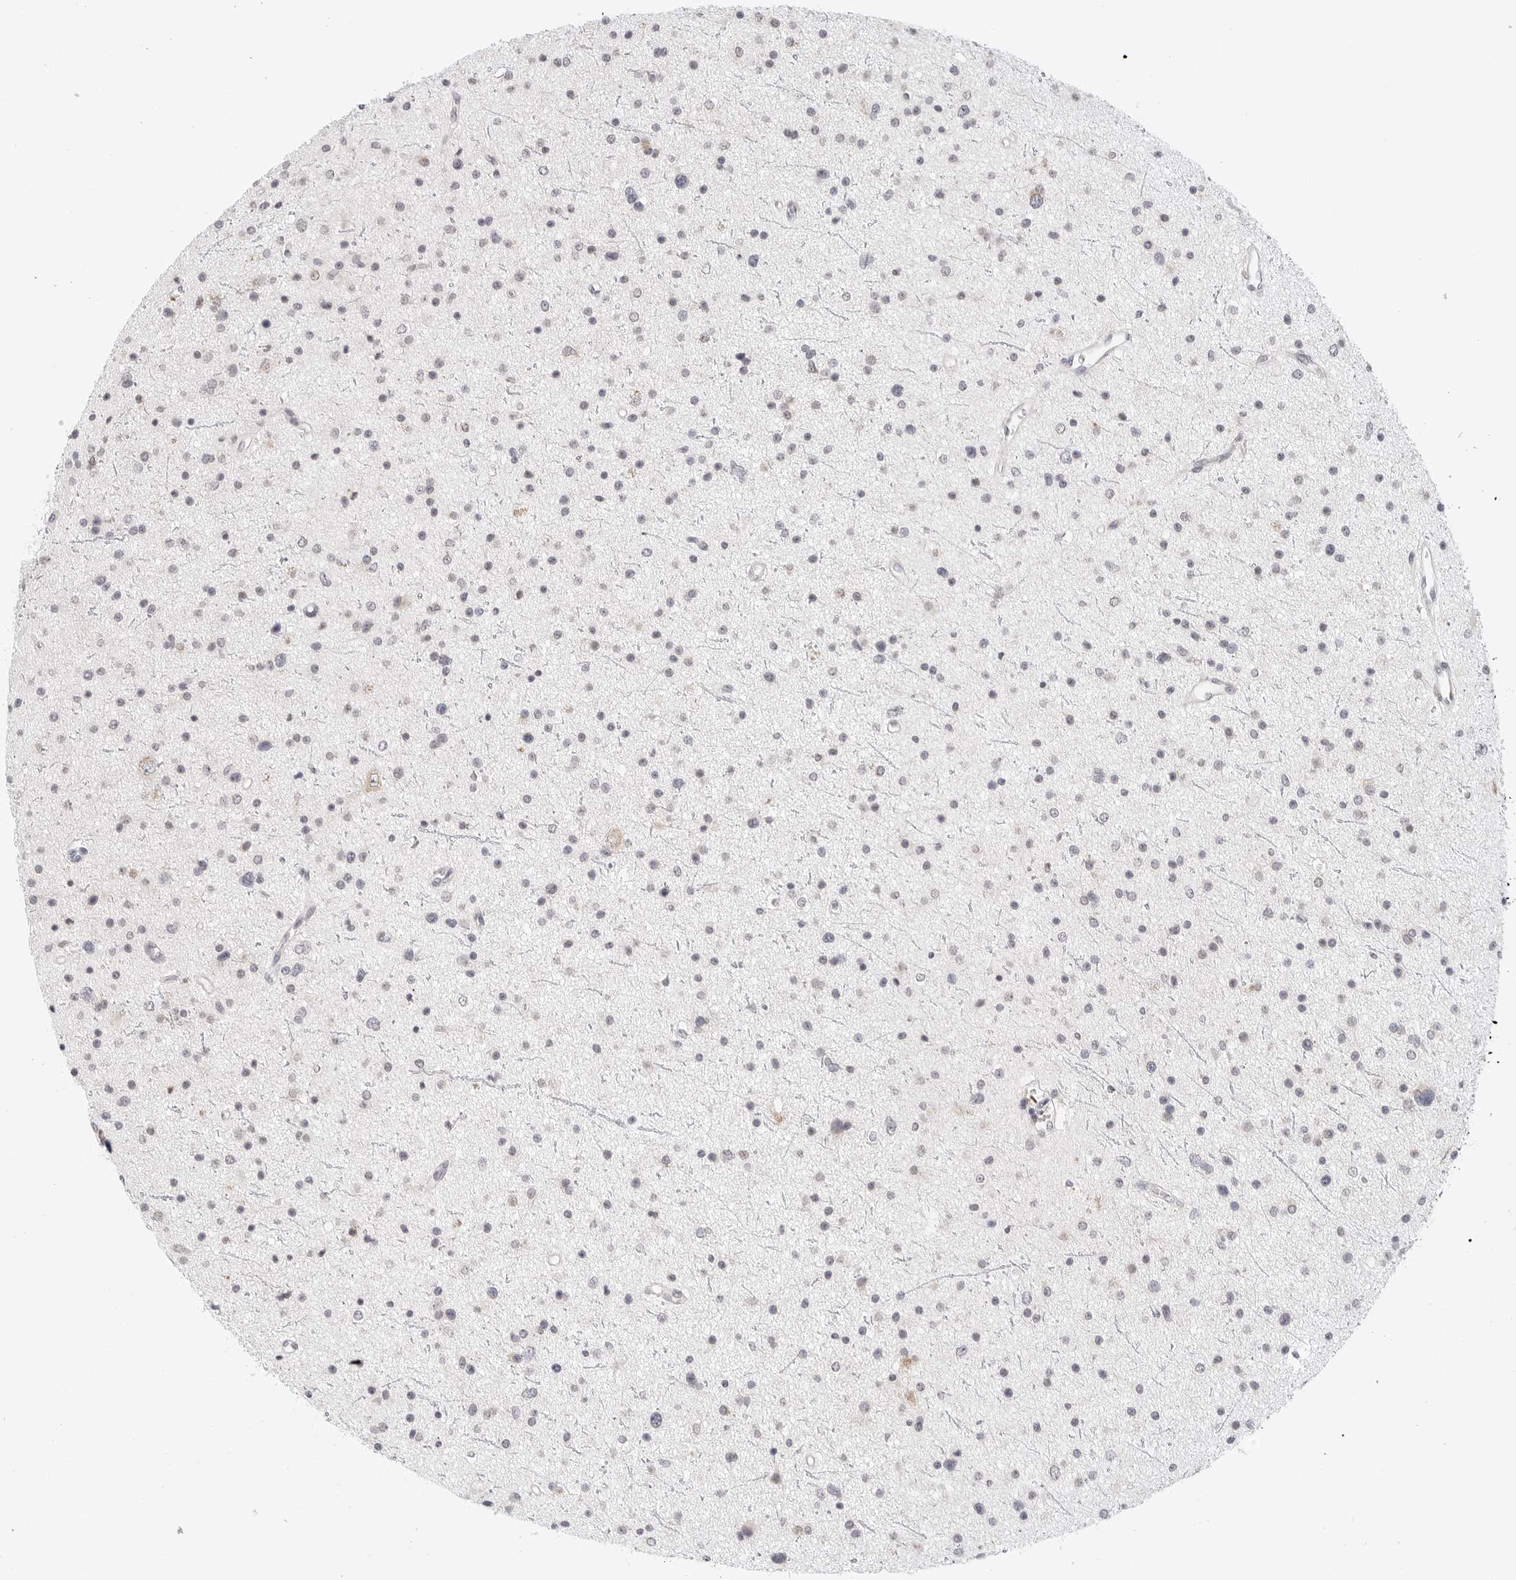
{"staining": {"intensity": "negative", "quantity": "none", "location": "none"}, "tissue": "glioma", "cell_type": "Tumor cells", "image_type": "cancer", "snomed": [{"axis": "morphology", "description": "Glioma, malignant, Low grade"}, {"axis": "topography", "description": "Brain"}], "caption": "Malignant glioma (low-grade) was stained to show a protein in brown. There is no significant staining in tumor cells.", "gene": "RPN1", "patient": {"sex": "female", "age": 37}}